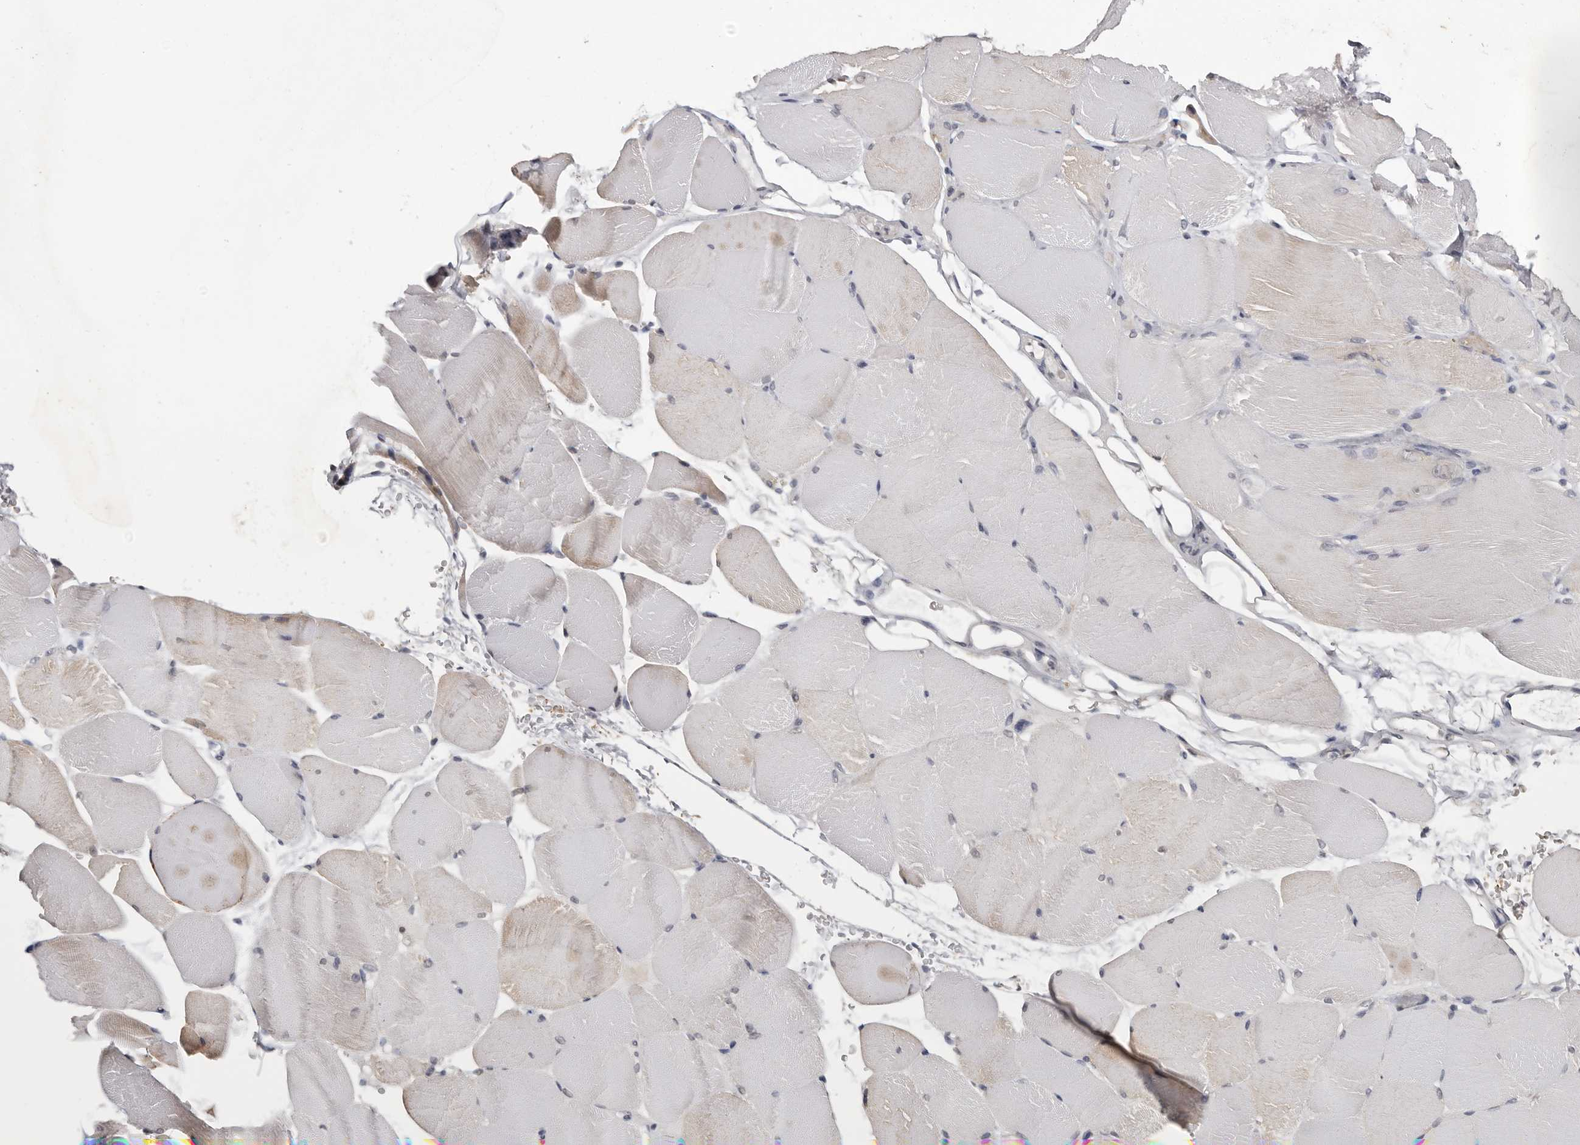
{"staining": {"intensity": "weak", "quantity": "<25%", "location": "cytoplasmic/membranous,nuclear"}, "tissue": "skeletal muscle", "cell_type": "Myocytes", "image_type": "normal", "snomed": [{"axis": "morphology", "description": "Normal tissue, NOS"}, {"axis": "topography", "description": "Skeletal muscle"}, {"axis": "topography", "description": "Parathyroid gland"}], "caption": "This is an immunohistochemistry image of normal human skeletal muscle. There is no expression in myocytes.", "gene": "MOGAT2", "patient": {"sex": "female", "age": 37}}